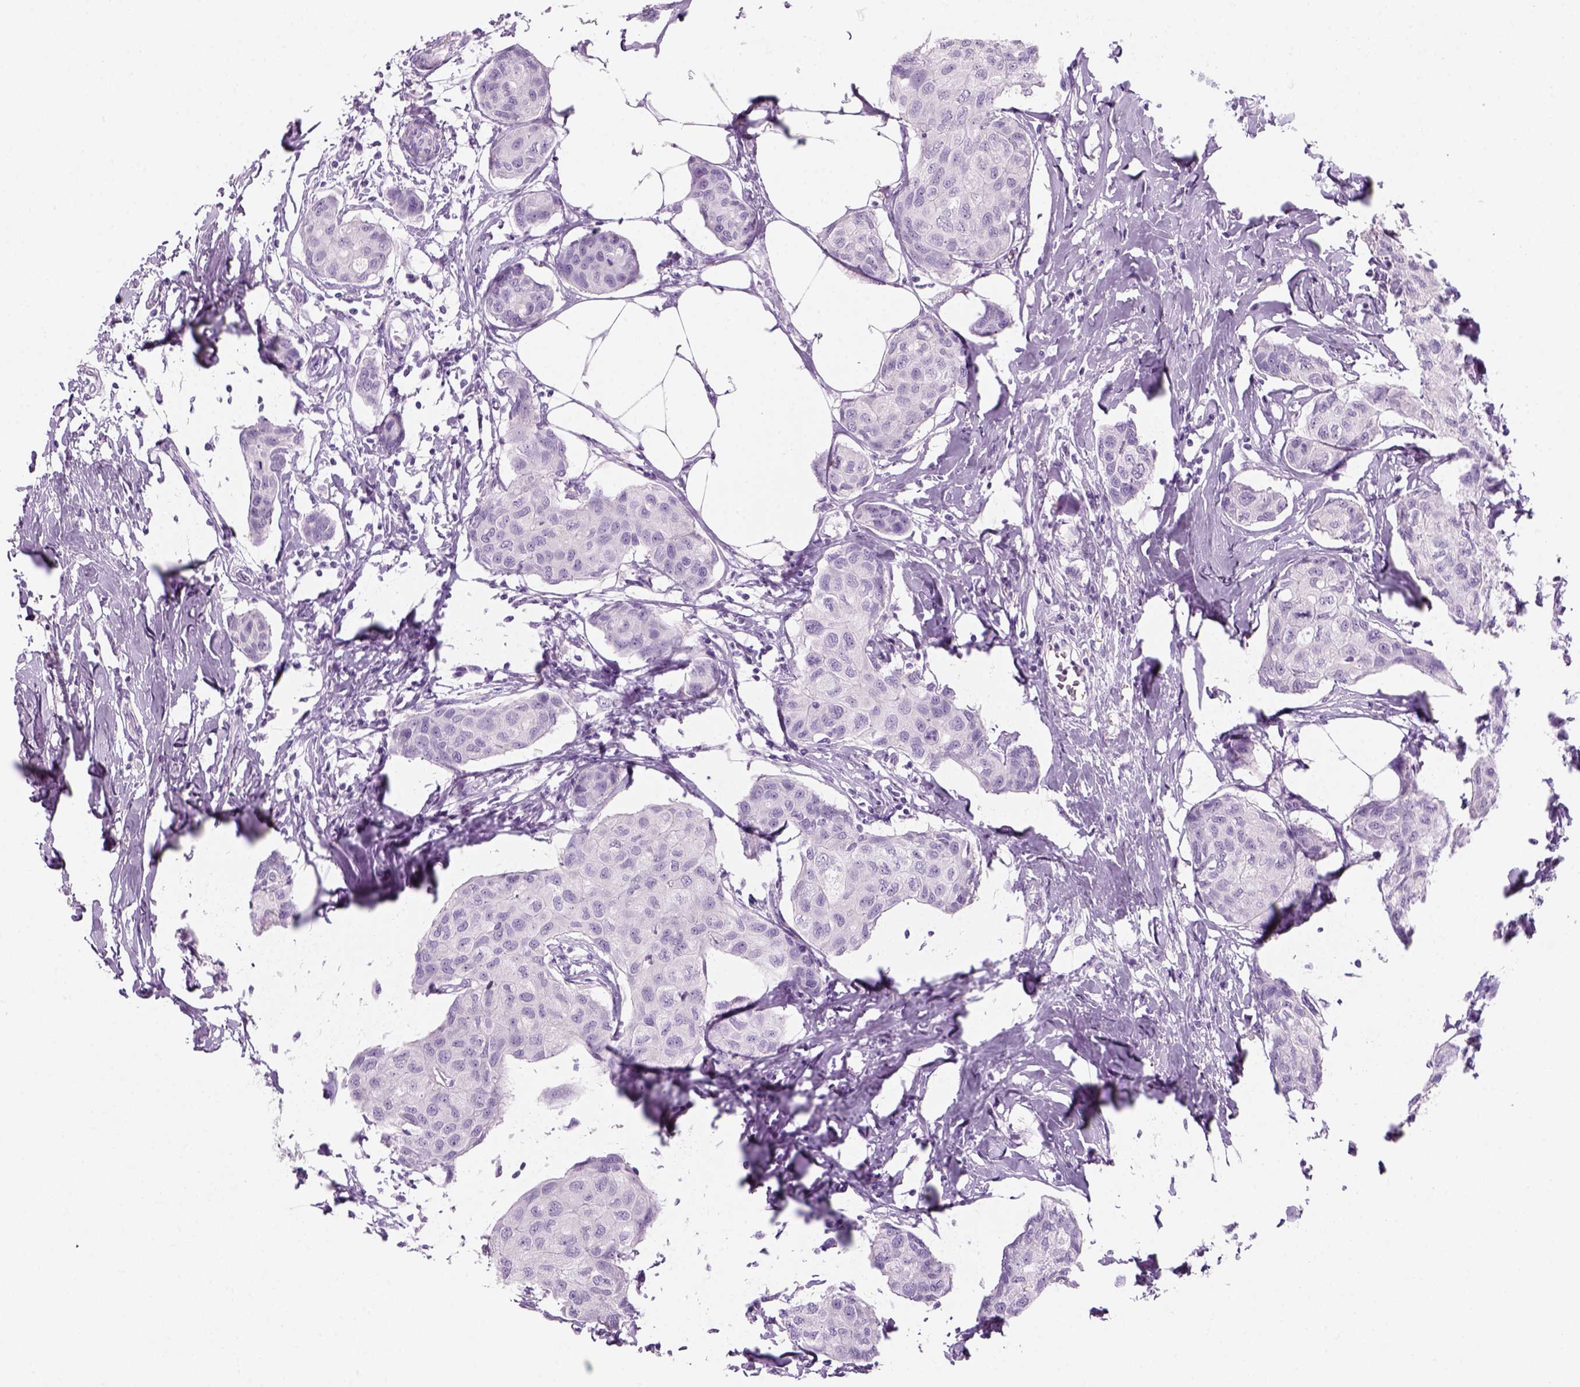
{"staining": {"intensity": "negative", "quantity": "none", "location": "none"}, "tissue": "breast cancer", "cell_type": "Tumor cells", "image_type": "cancer", "snomed": [{"axis": "morphology", "description": "Duct carcinoma"}, {"axis": "topography", "description": "Breast"}], "caption": "Protein analysis of breast cancer displays no significant positivity in tumor cells.", "gene": "KRTAP11-1", "patient": {"sex": "female", "age": 80}}